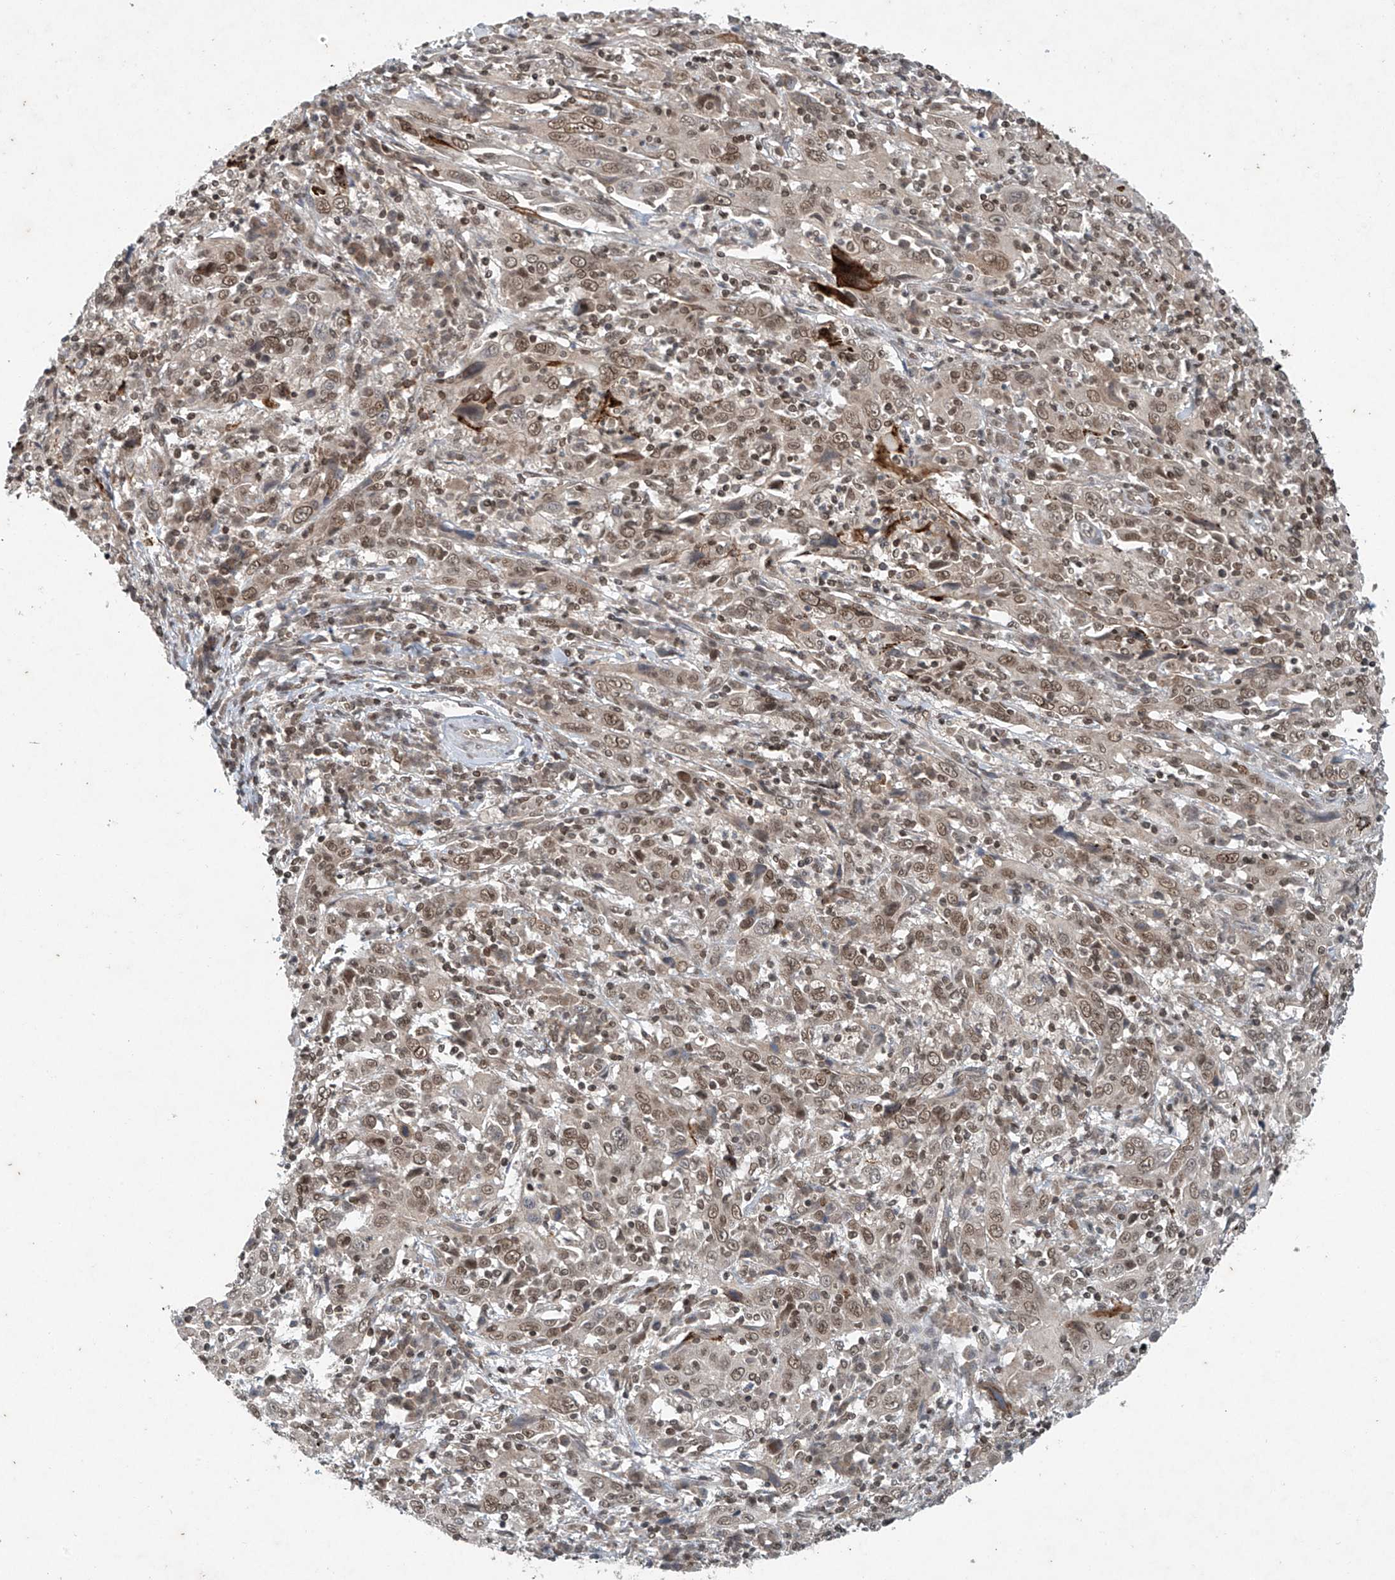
{"staining": {"intensity": "moderate", "quantity": ">75%", "location": "nuclear"}, "tissue": "cervical cancer", "cell_type": "Tumor cells", "image_type": "cancer", "snomed": [{"axis": "morphology", "description": "Squamous cell carcinoma, NOS"}, {"axis": "topography", "description": "Cervix"}], "caption": "Cervical squamous cell carcinoma stained with DAB IHC demonstrates medium levels of moderate nuclear staining in approximately >75% of tumor cells. The staining was performed using DAB, with brown indicating positive protein expression. Nuclei are stained blue with hematoxylin.", "gene": "TAF8", "patient": {"sex": "female", "age": 46}}